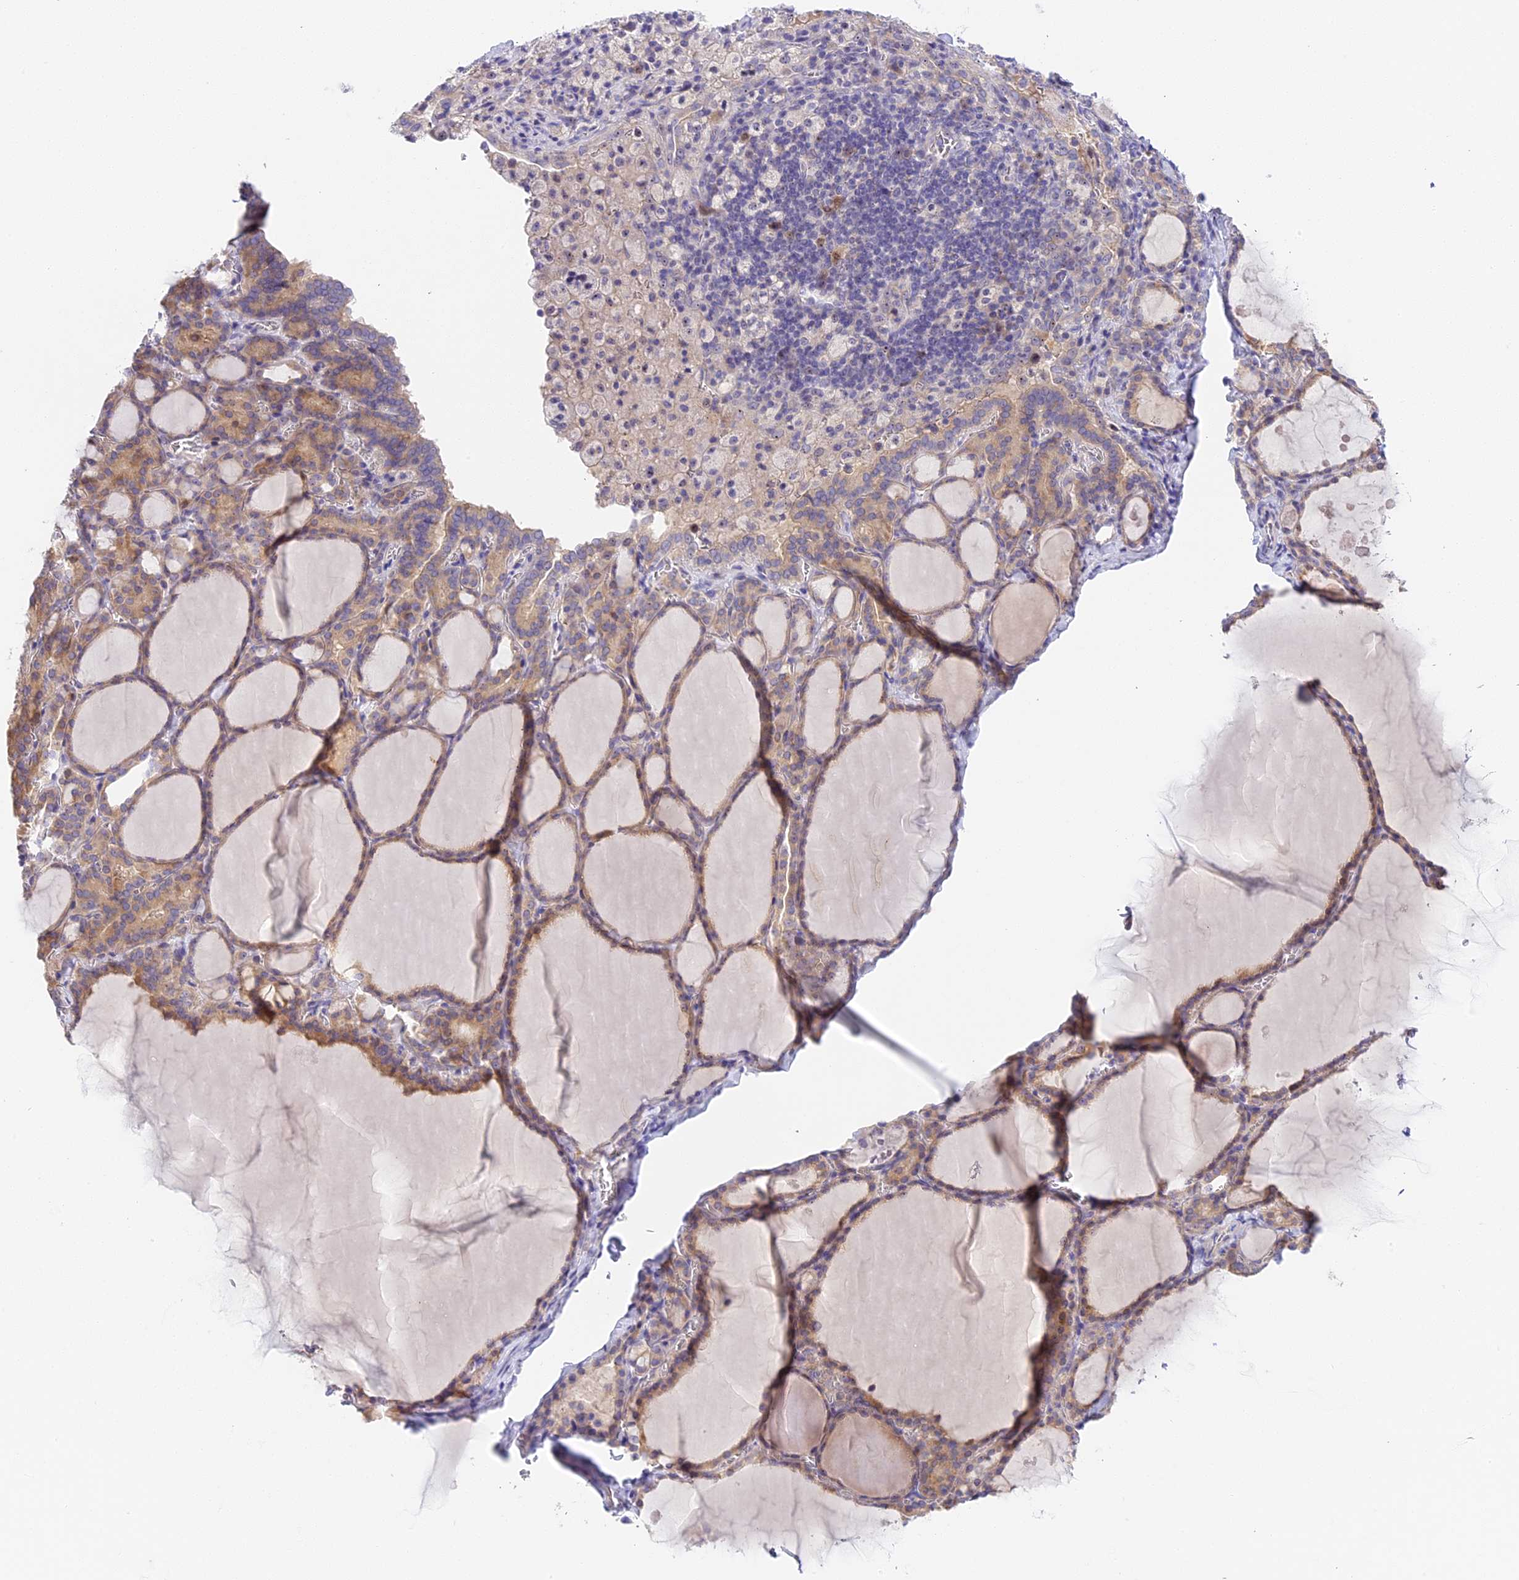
{"staining": {"intensity": "moderate", "quantity": ">75%", "location": "cytoplasmic/membranous"}, "tissue": "thyroid gland", "cell_type": "Glandular cells", "image_type": "normal", "snomed": [{"axis": "morphology", "description": "Normal tissue, NOS"}, {"axis": "topography", "description": "Thyroid gland"}], "caption": "Glandular cells display medium levels of moderate cytoplasmic/membranous positivity in about >75% of cells in normal human thyroid gland. Using DAB (brown) and hematoxylin (blue) stains, captured at high magnification using brightfield microscopy.", "gene": "RAD51", "patient": {"sex": "male", "age": 56}}